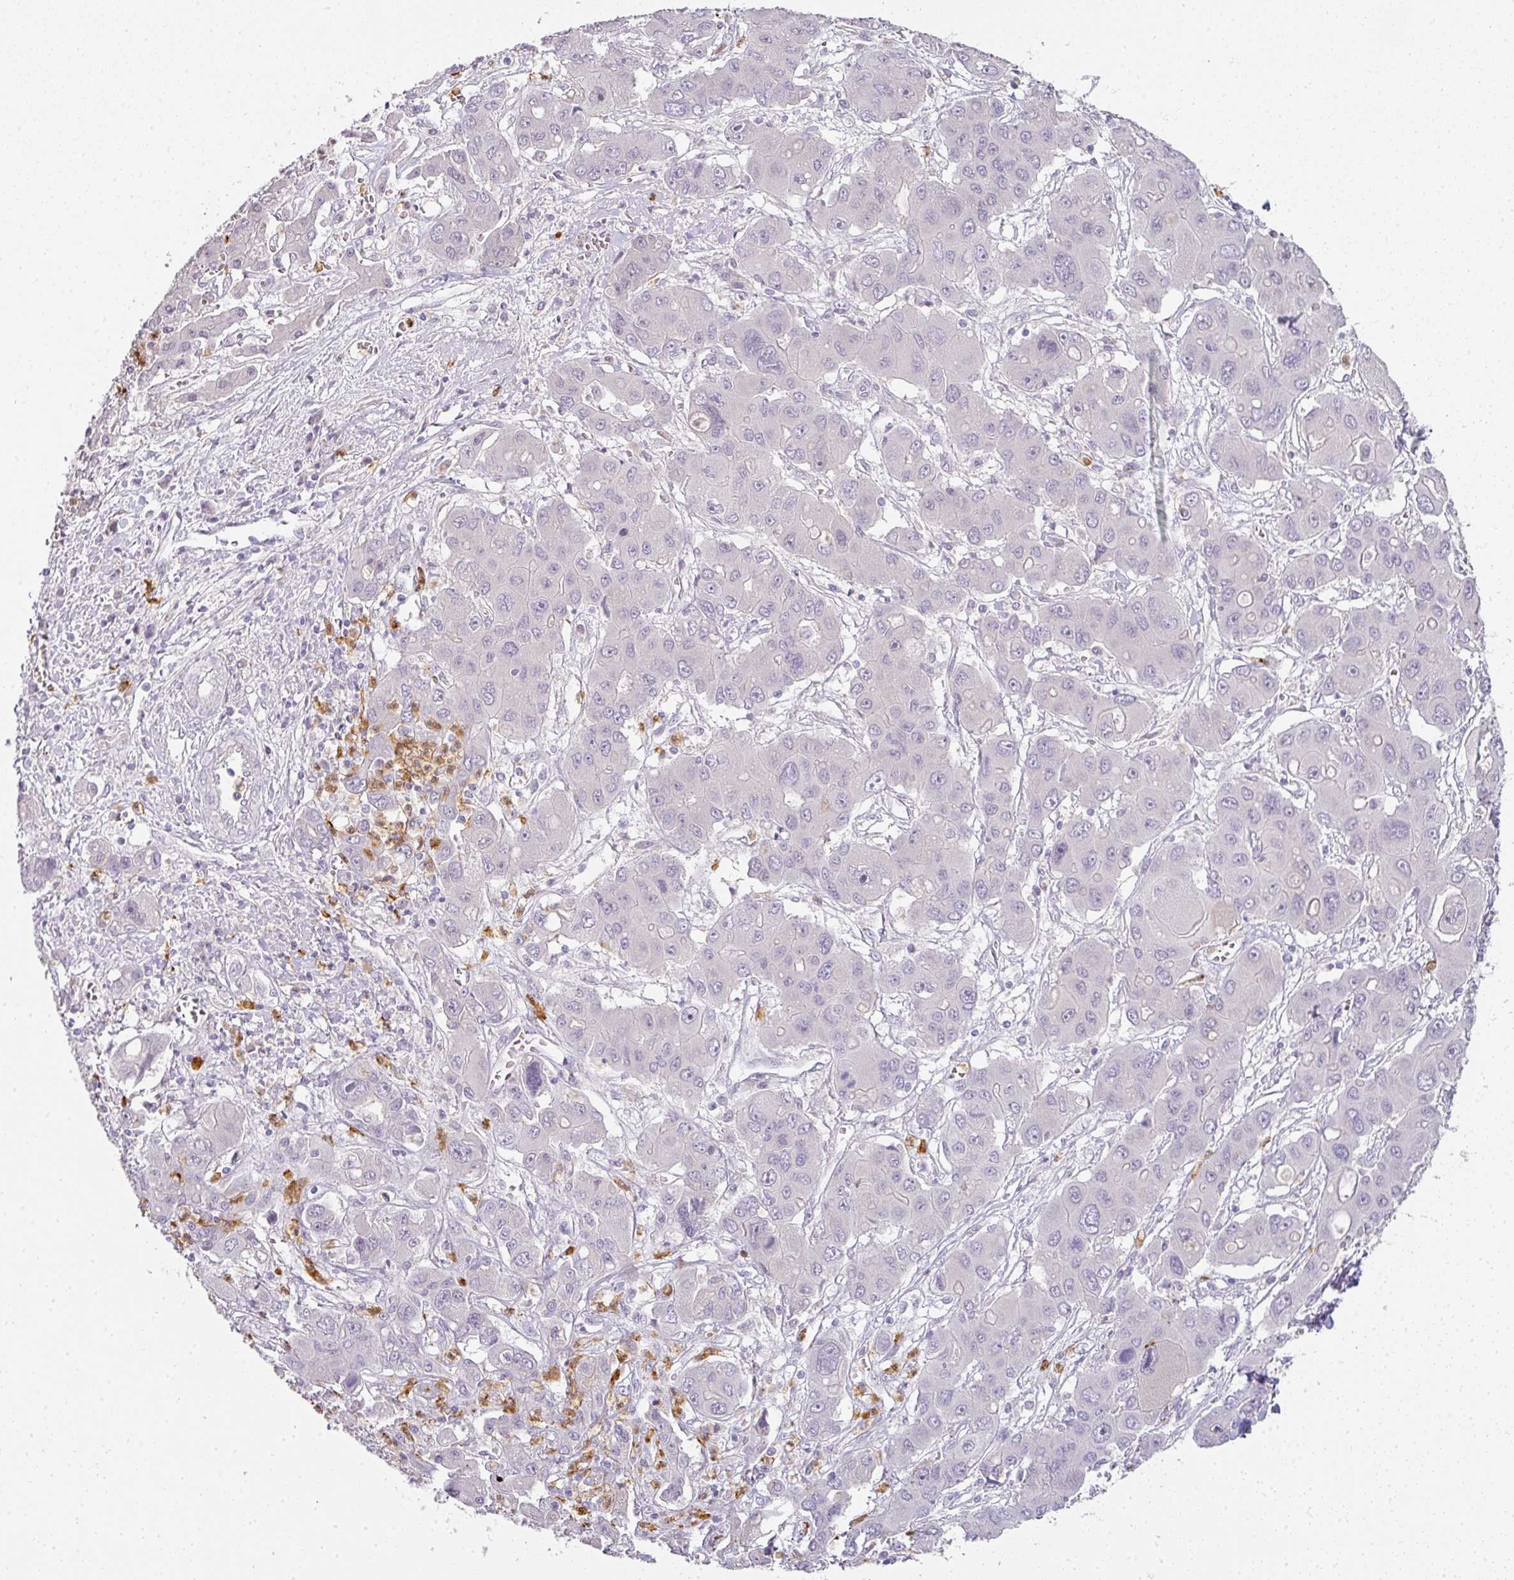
{"staining": {"intensity": "negative", "quantity": "none", "location": "none"}, "tissue": "liver cancer", "cell_type": "Tumor cells", "image_type": "cancer", "snomed": [{"axis": "morphology", "description": "Cholangiocarcinoma"}, {"axis": "topography", "description": "Liver"}], "caption": "Histopathology image shows no protein staining in tumor cells of liver cholangiocarcinoma tissue.", "gene": "HHEX", "patient": {"sex": "male", "age": 67}}